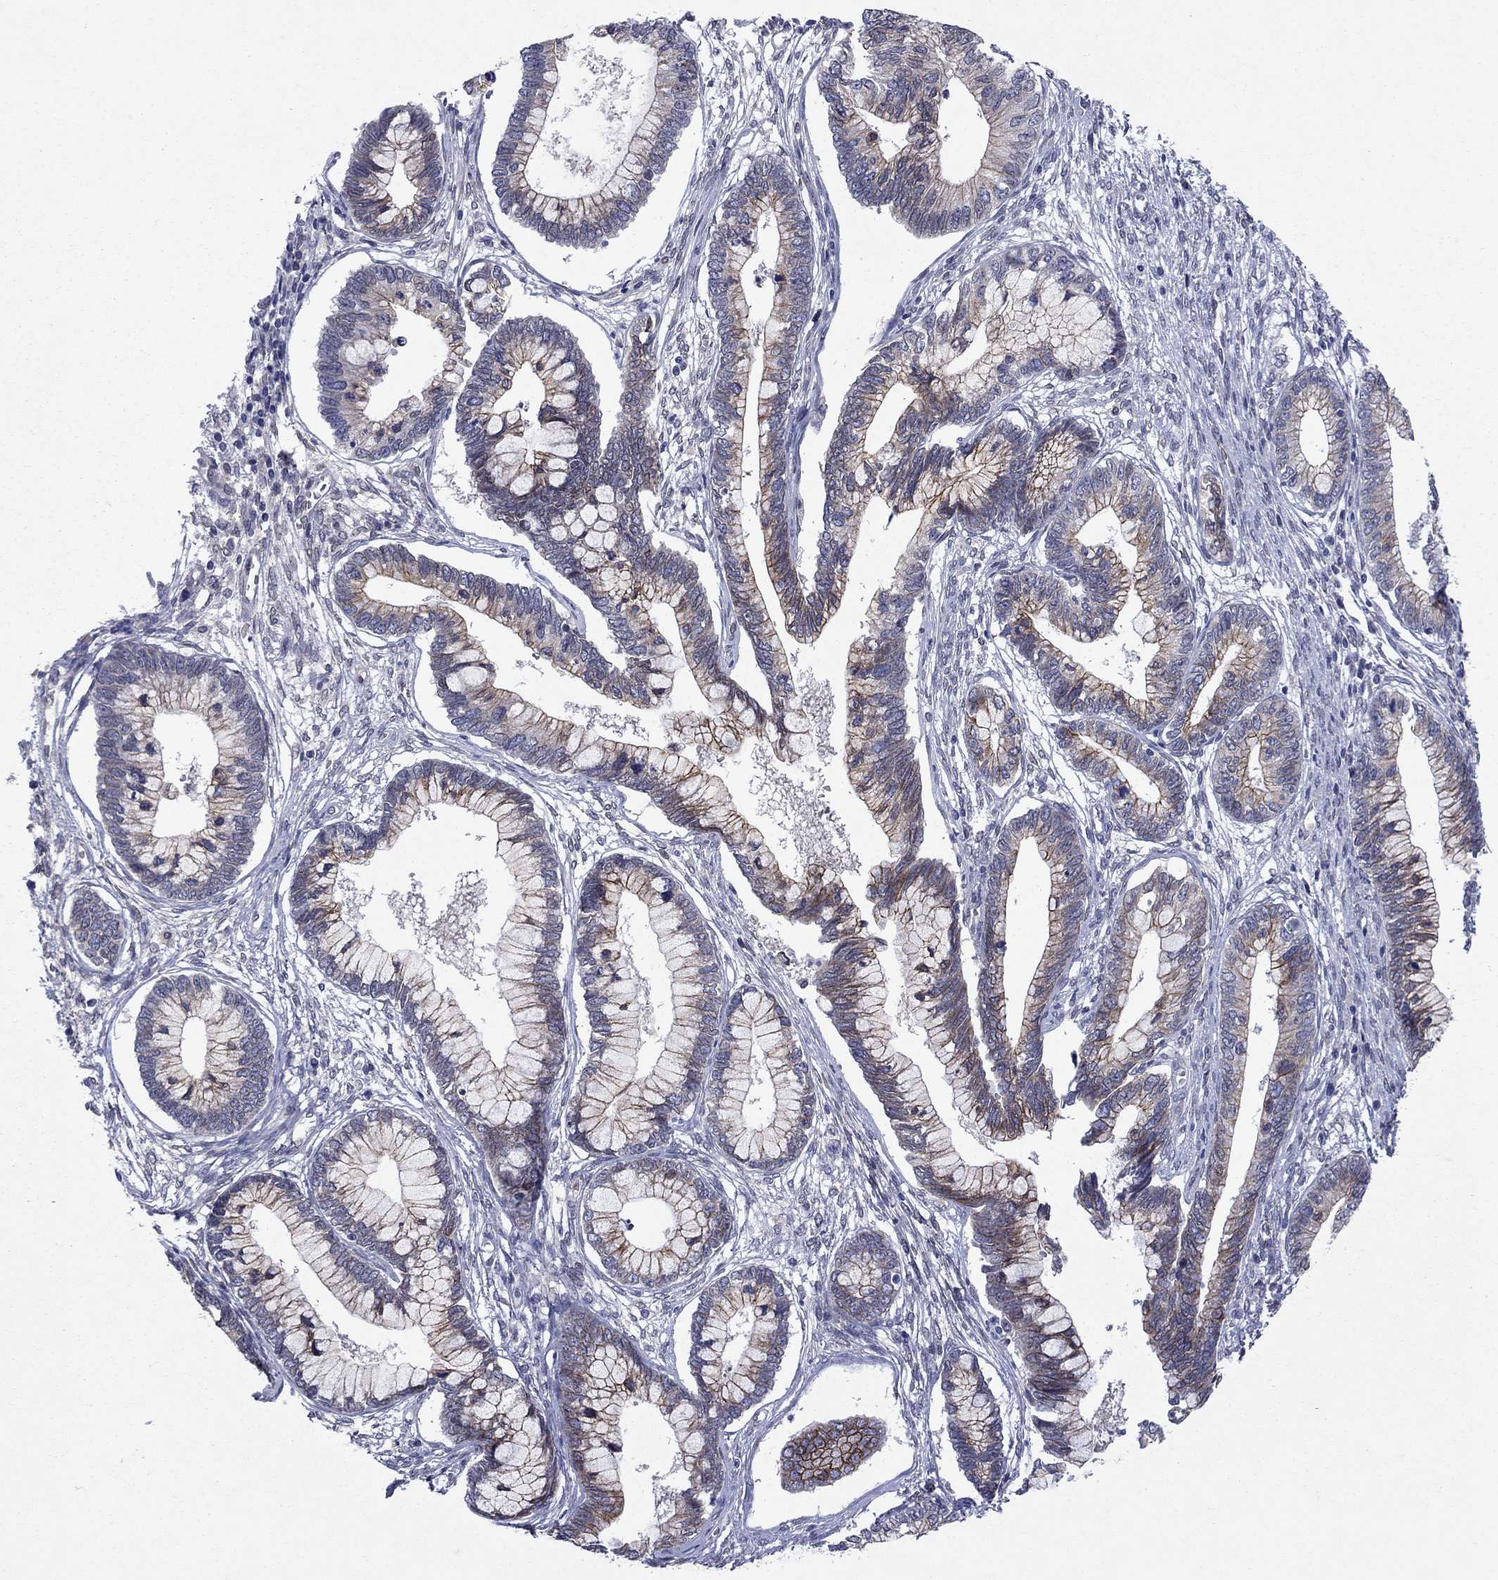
{"staining": {"intensity": "moderate", "quantity": "25%-75%", "location": "cytoplasmic/membranous"}, "tissue": "cervical cancer", "cell_type": "Tumor cells", "image_type": "cancer", "snomed": [{"axis": "morphology", "description": "Adenocarcinoma, NOS"}, {"axis": "topography", "description": "Cervix"}], "caption": "High-magnification brightfield microscopy of cervical adenocarcinoma stained with DAB (brown) and counterstained with hematoxylin (blue). tumor cells exhibit moderate cytoplasmic/membranous staining is present in approximately25%-75% of cells. (DAB (3,3'-diaminobenzidine) = brown stain, brightfield microscopy at high magnification).", "gene": "EMC9", "patient": {"sex": "female", "age": 44}}